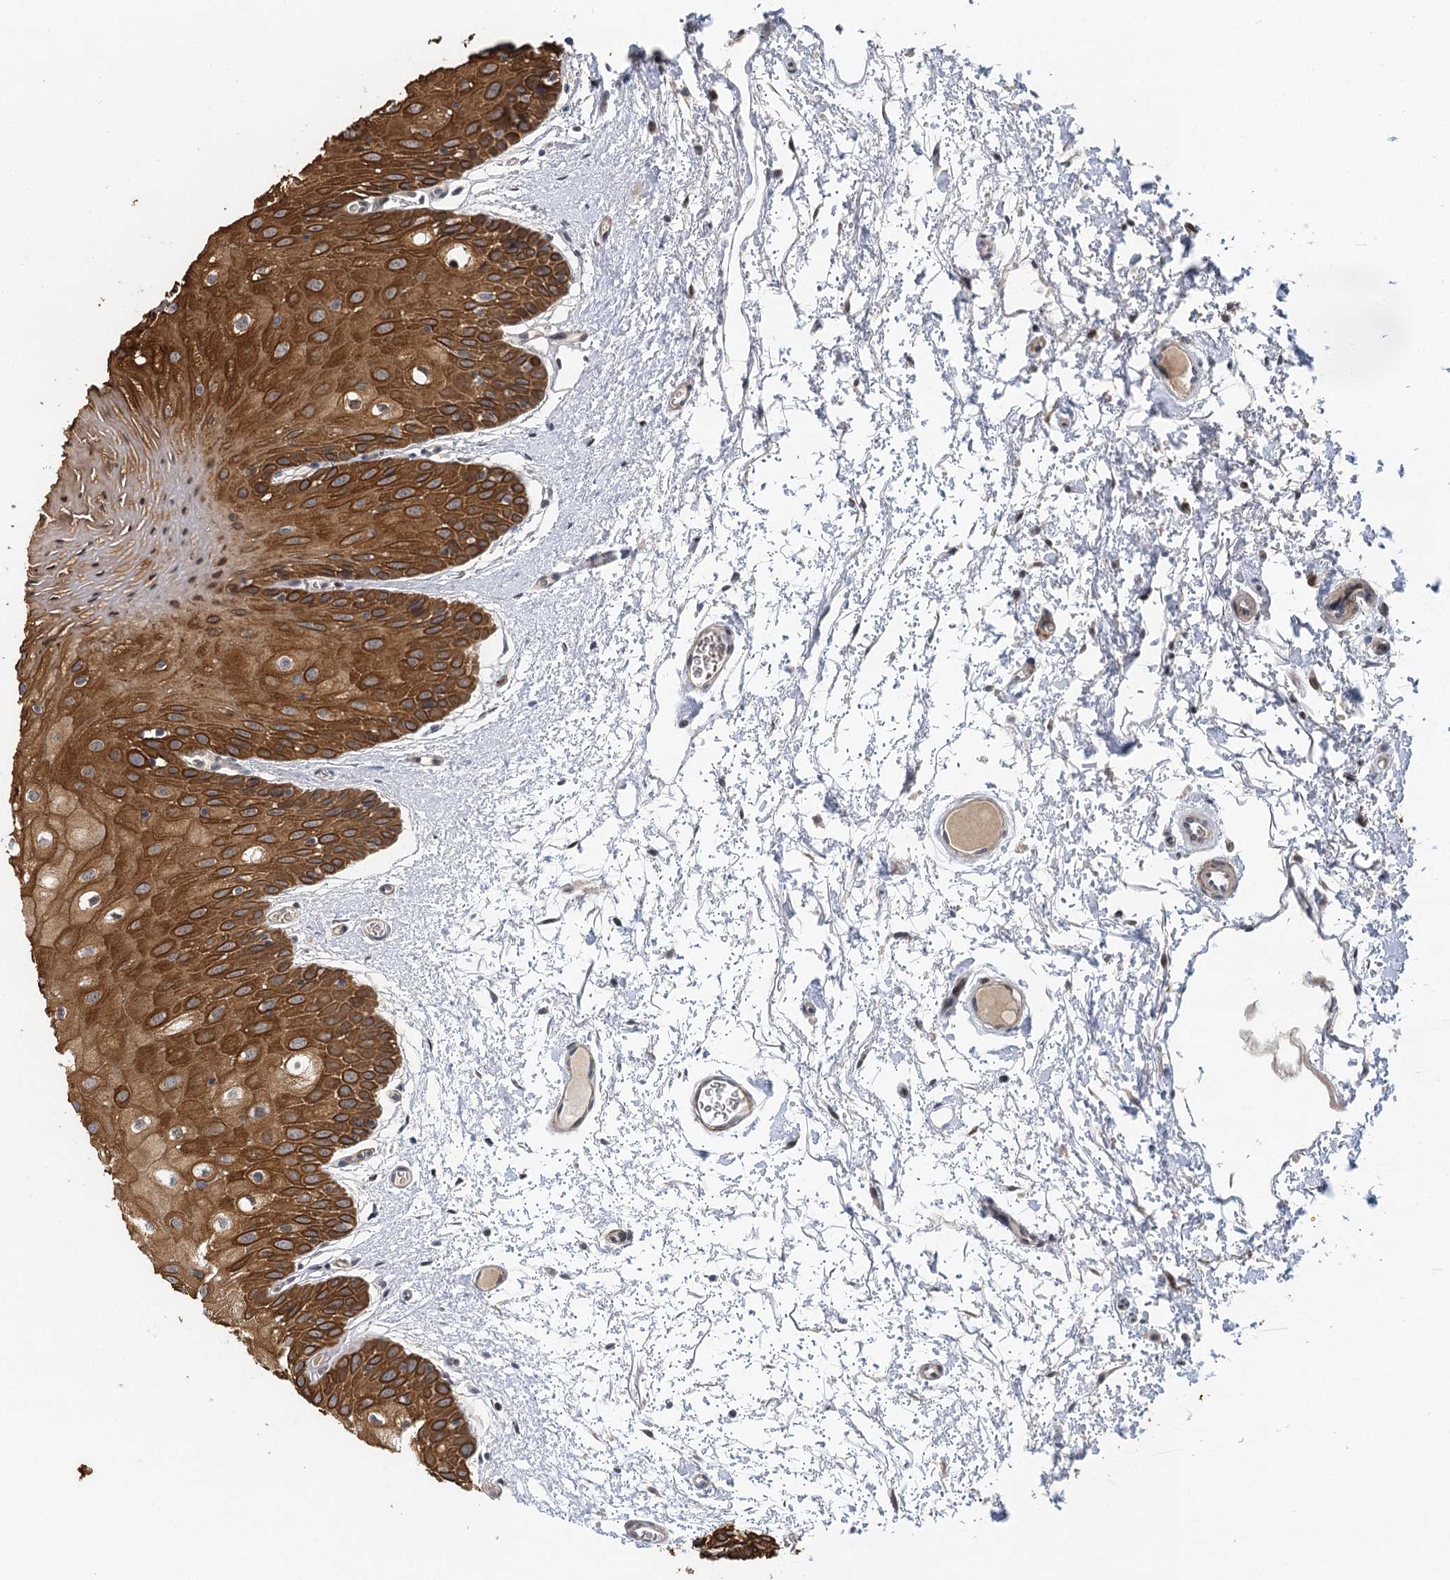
{"staining": {"intensity": "moderate", "quantity": ">75%", "location": "cytoplasmic/membranous"}, "tissue": "oral mucosa", "cell_type": "Squamous epithelial cells", "image_type": "normal", "snomed": [{"axis": "morphology", "description": "Normal tissue, NOS"}, {"axis": "topography", "description": "Oral tissue"}, {"axis": "topography", "description": "Tounge, NOS"}], "caption": "Protein positivity by IHC reveals moderate cytoplasmic/membranous staining in about >75% of squamous epithelial cells in benign oral mucosa. (brown staining indicates protein expression, while blue staining denotes nuclei).", "gene": "IL11RA", "patient": {"sex": "female", "age": 73}}